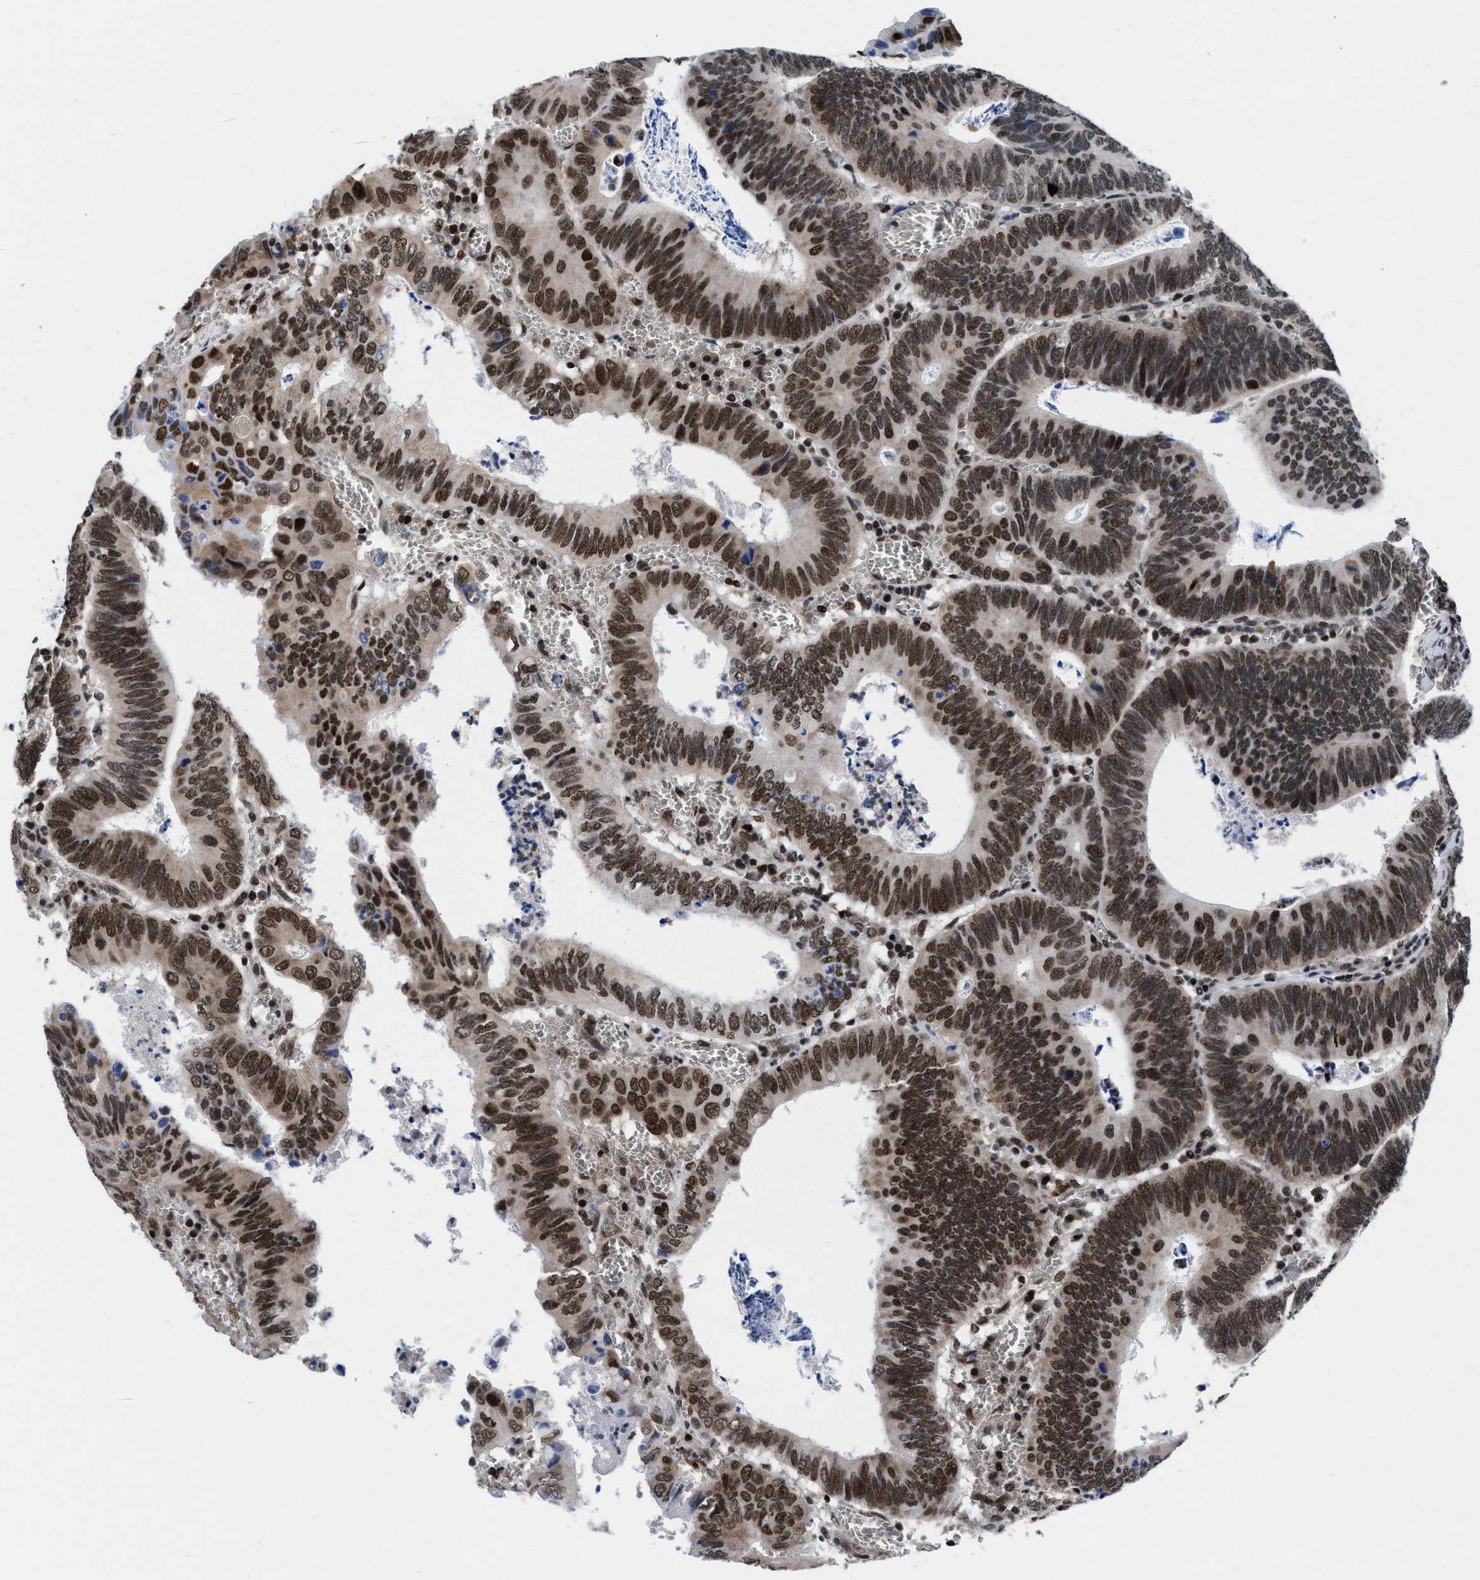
{"staining": {"intensity": "moderate", "quantity": ">75%", "location": "nuclear"}, "tissue": "colorectal cancer", "cell_type": "Tumor cells", "image_type": "cancer", "snomed": [{"axis": "morphology", "description": "Inflammation, NOS"}, {"axis": "morphology", "description": "Adenocarcinoma, NOS"}, {"axis": "topography", "description": "Colon"}], "caption": "Protein expression analysis of human adenocarcinoma (colorectal) reveals moderate nuclear expression in about >75% of tumor cells.", "gene": "WDR81", "patient": {"sex": "male", "age": 72}}